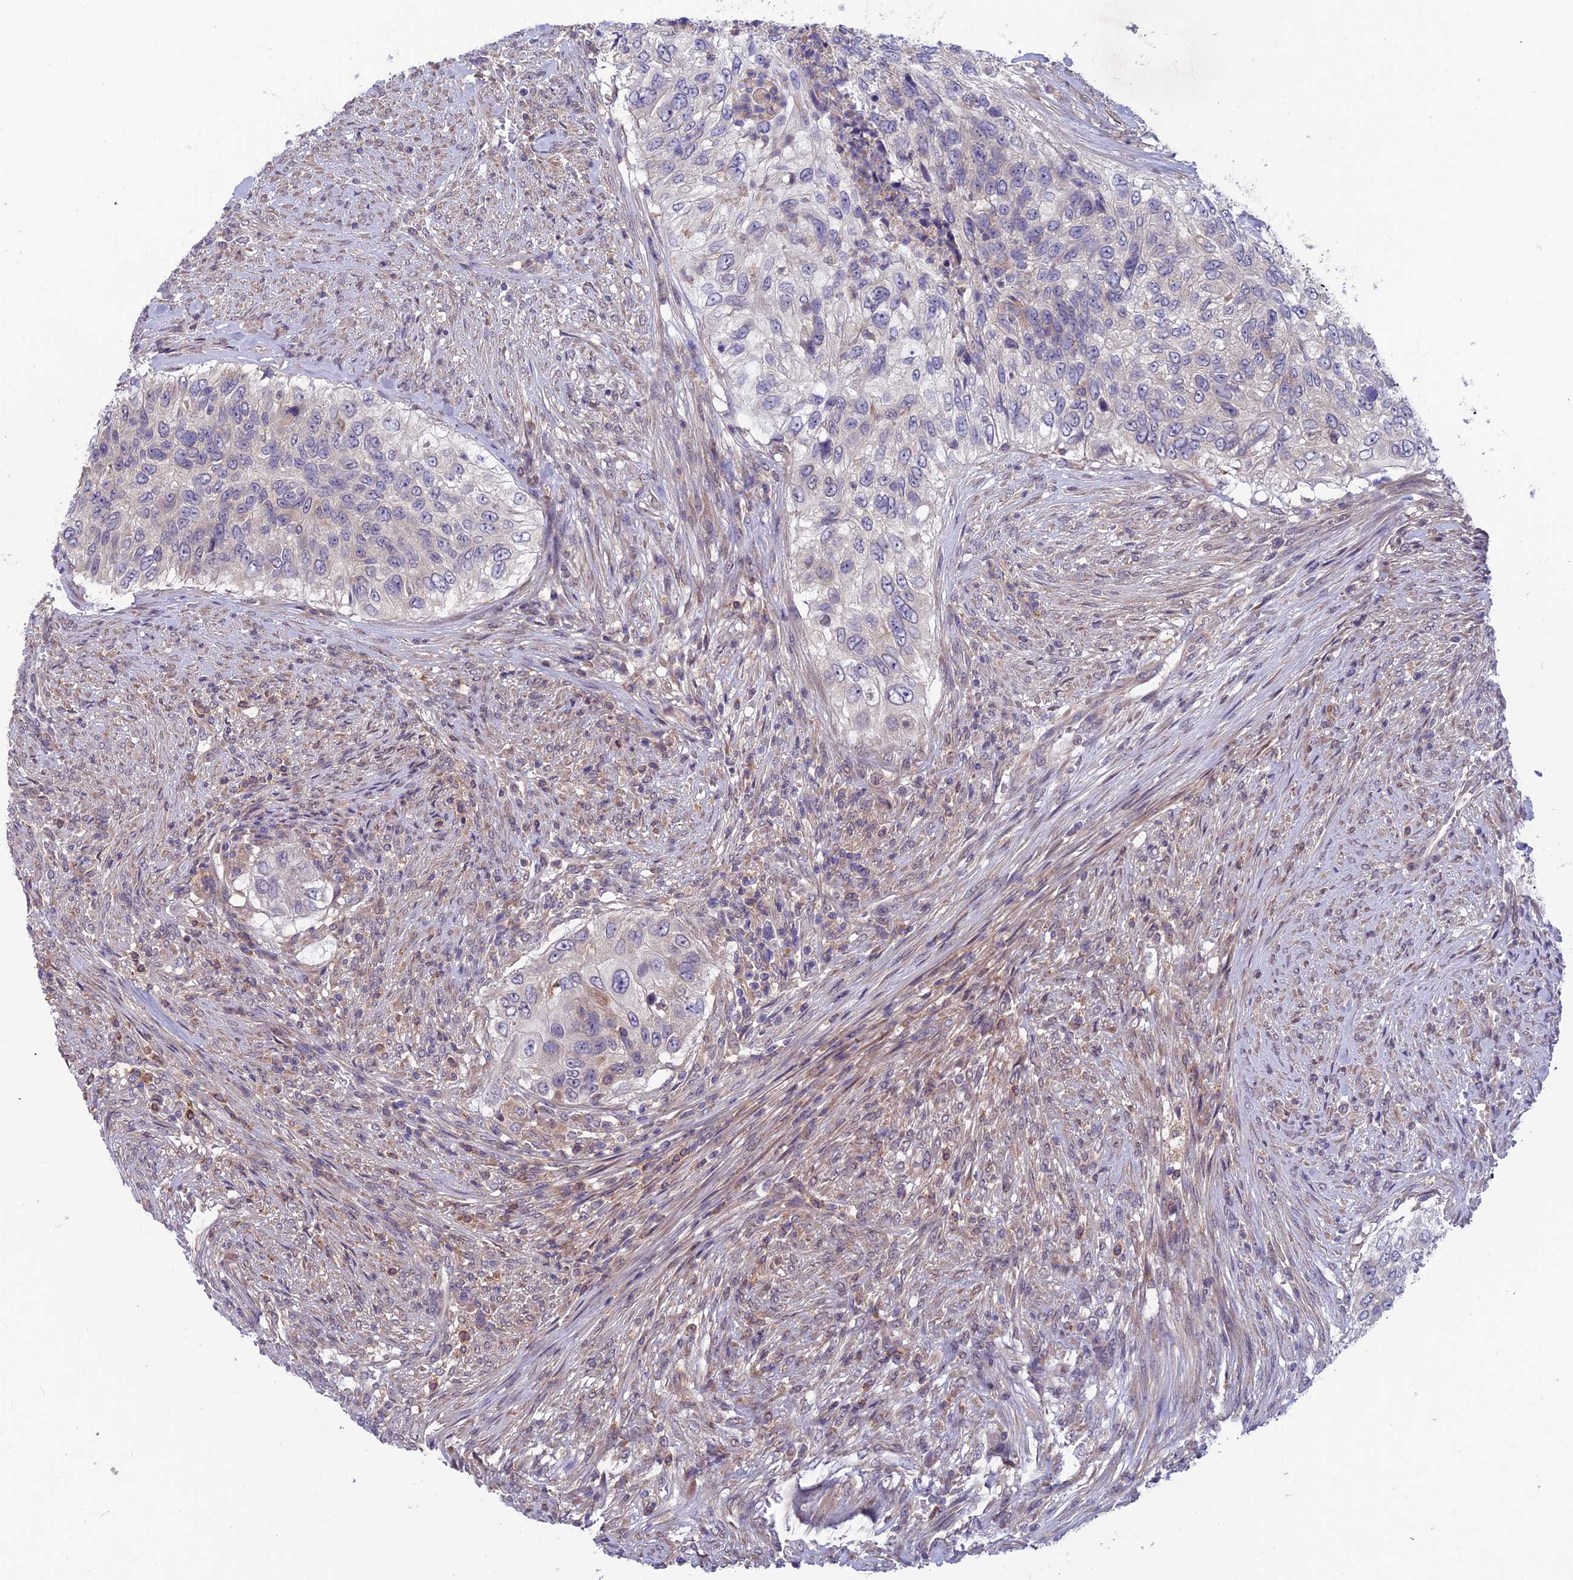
{"staining": {"intensity": "negative", "quantity": "none", "location": "none"}, "tissue": "urothelial cancer", "cell_type": "Tumor cells", "image_type": "cancer", "snomed": [{"axis": "morphology", "description": "Urothelial carcinoma, High grade"}, {"axis": "topography", "description": "Urinary bladder"}], "caption": "Tumor cells show no significant protein staining in urothelial cancer. Brightfield microscopy of immunohistochemistry (IHC) stained with DAB (3,3'-diaminobenzidine) (brown) and hematoxylin (blue), captured at high magnification.", "gene": "MAST2", "patient": {"sex": "female", "age": 60}}